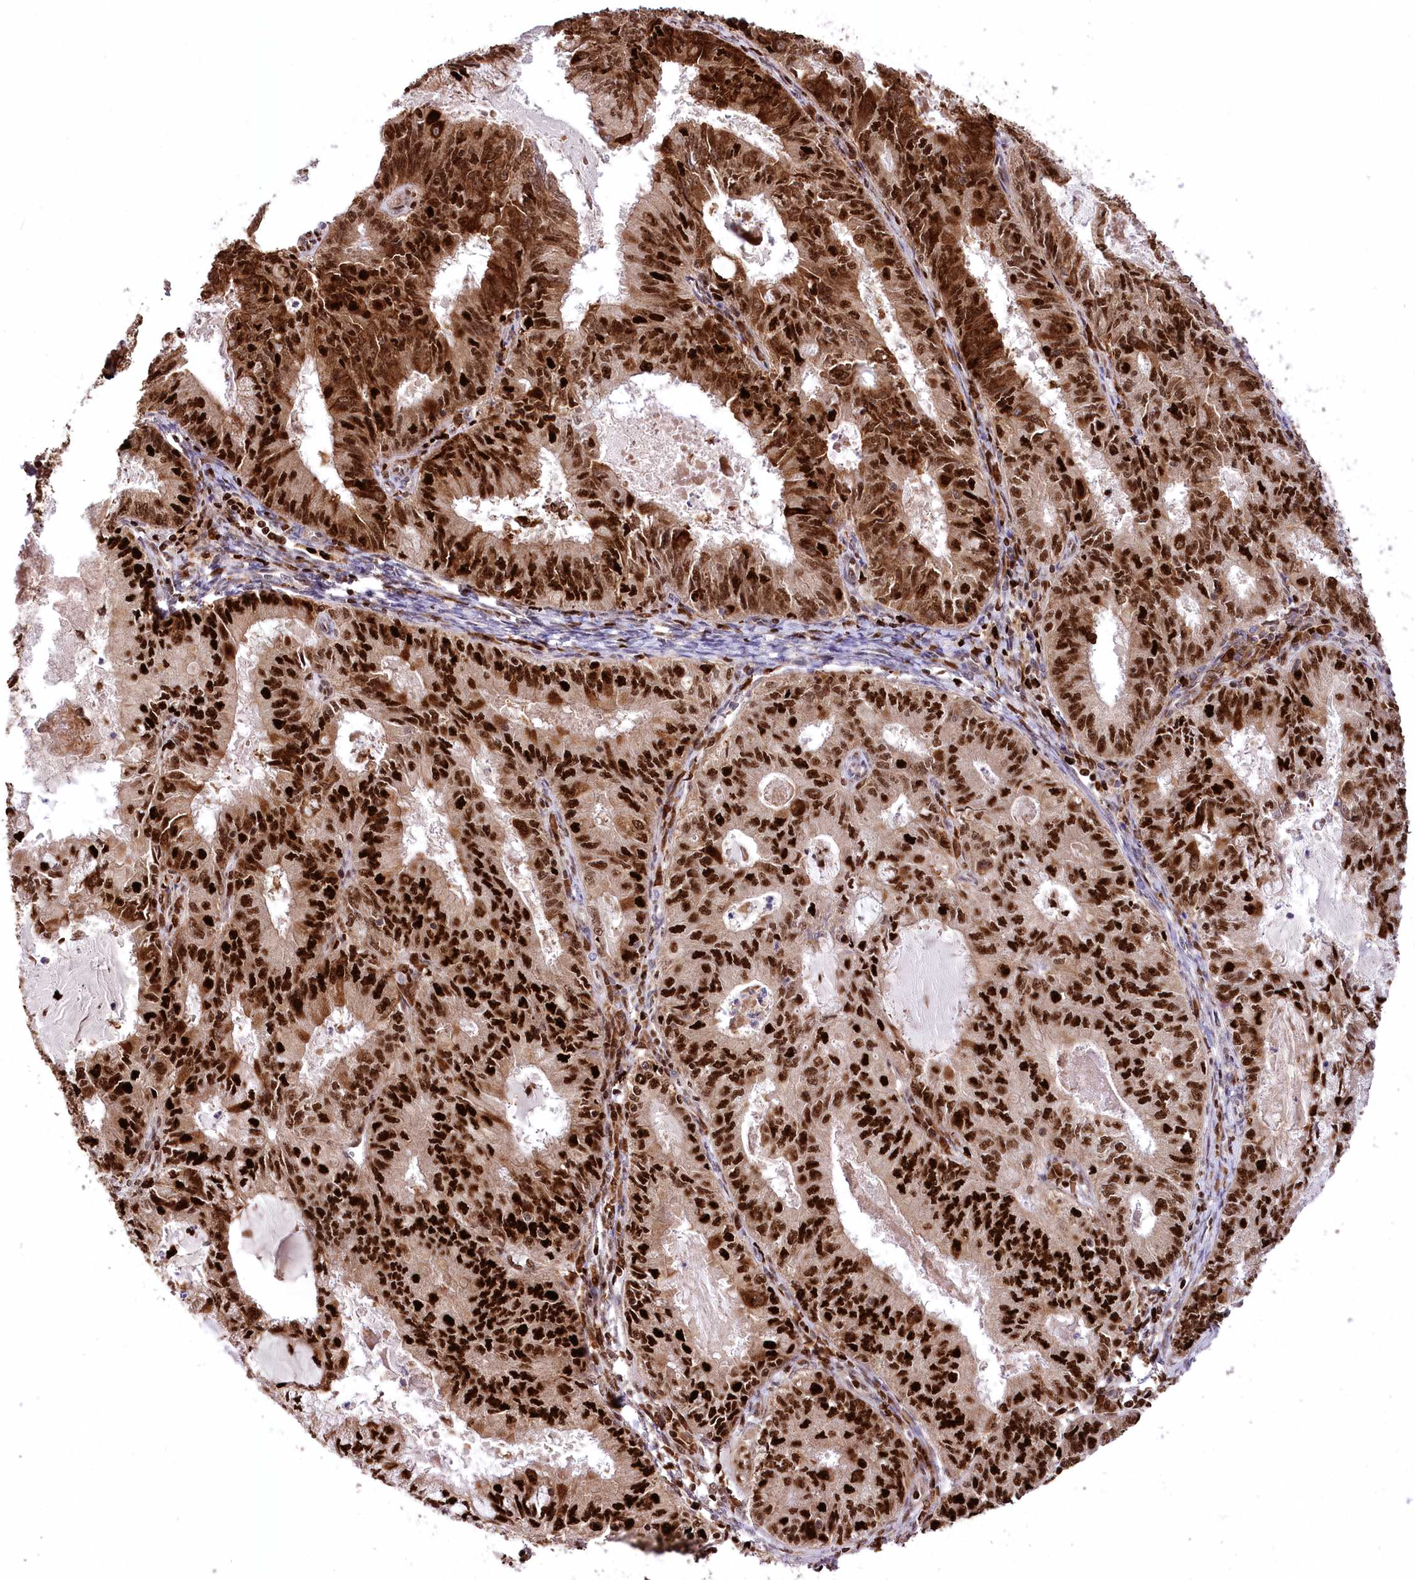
{"staining": {"intensity": "strong", "quantity": ">75%", "location": "cytoplasmic/membranous,nuclear"}, "tissue": "endometrial cancer", "cell_type": "Tumor cells", "image_type": "cancer", "snomed": [{"axis": "morphology", "description": "Adenocarcinoma, NOS"}, {"axis": "topography", "description": "Endometrium"}], "caption": "High-magnification brightfield microscopy of adenocarcinoma (endometrial) stained with DAB (brown) and counterstained with hematoxylin (blue). tumor cells exhibit strong cytoplasmic/membranous and nuclear staining is identified in approximately>75% of cells.", "gene": "FIGN", "patient": {"sex": "female", "age": 57}}